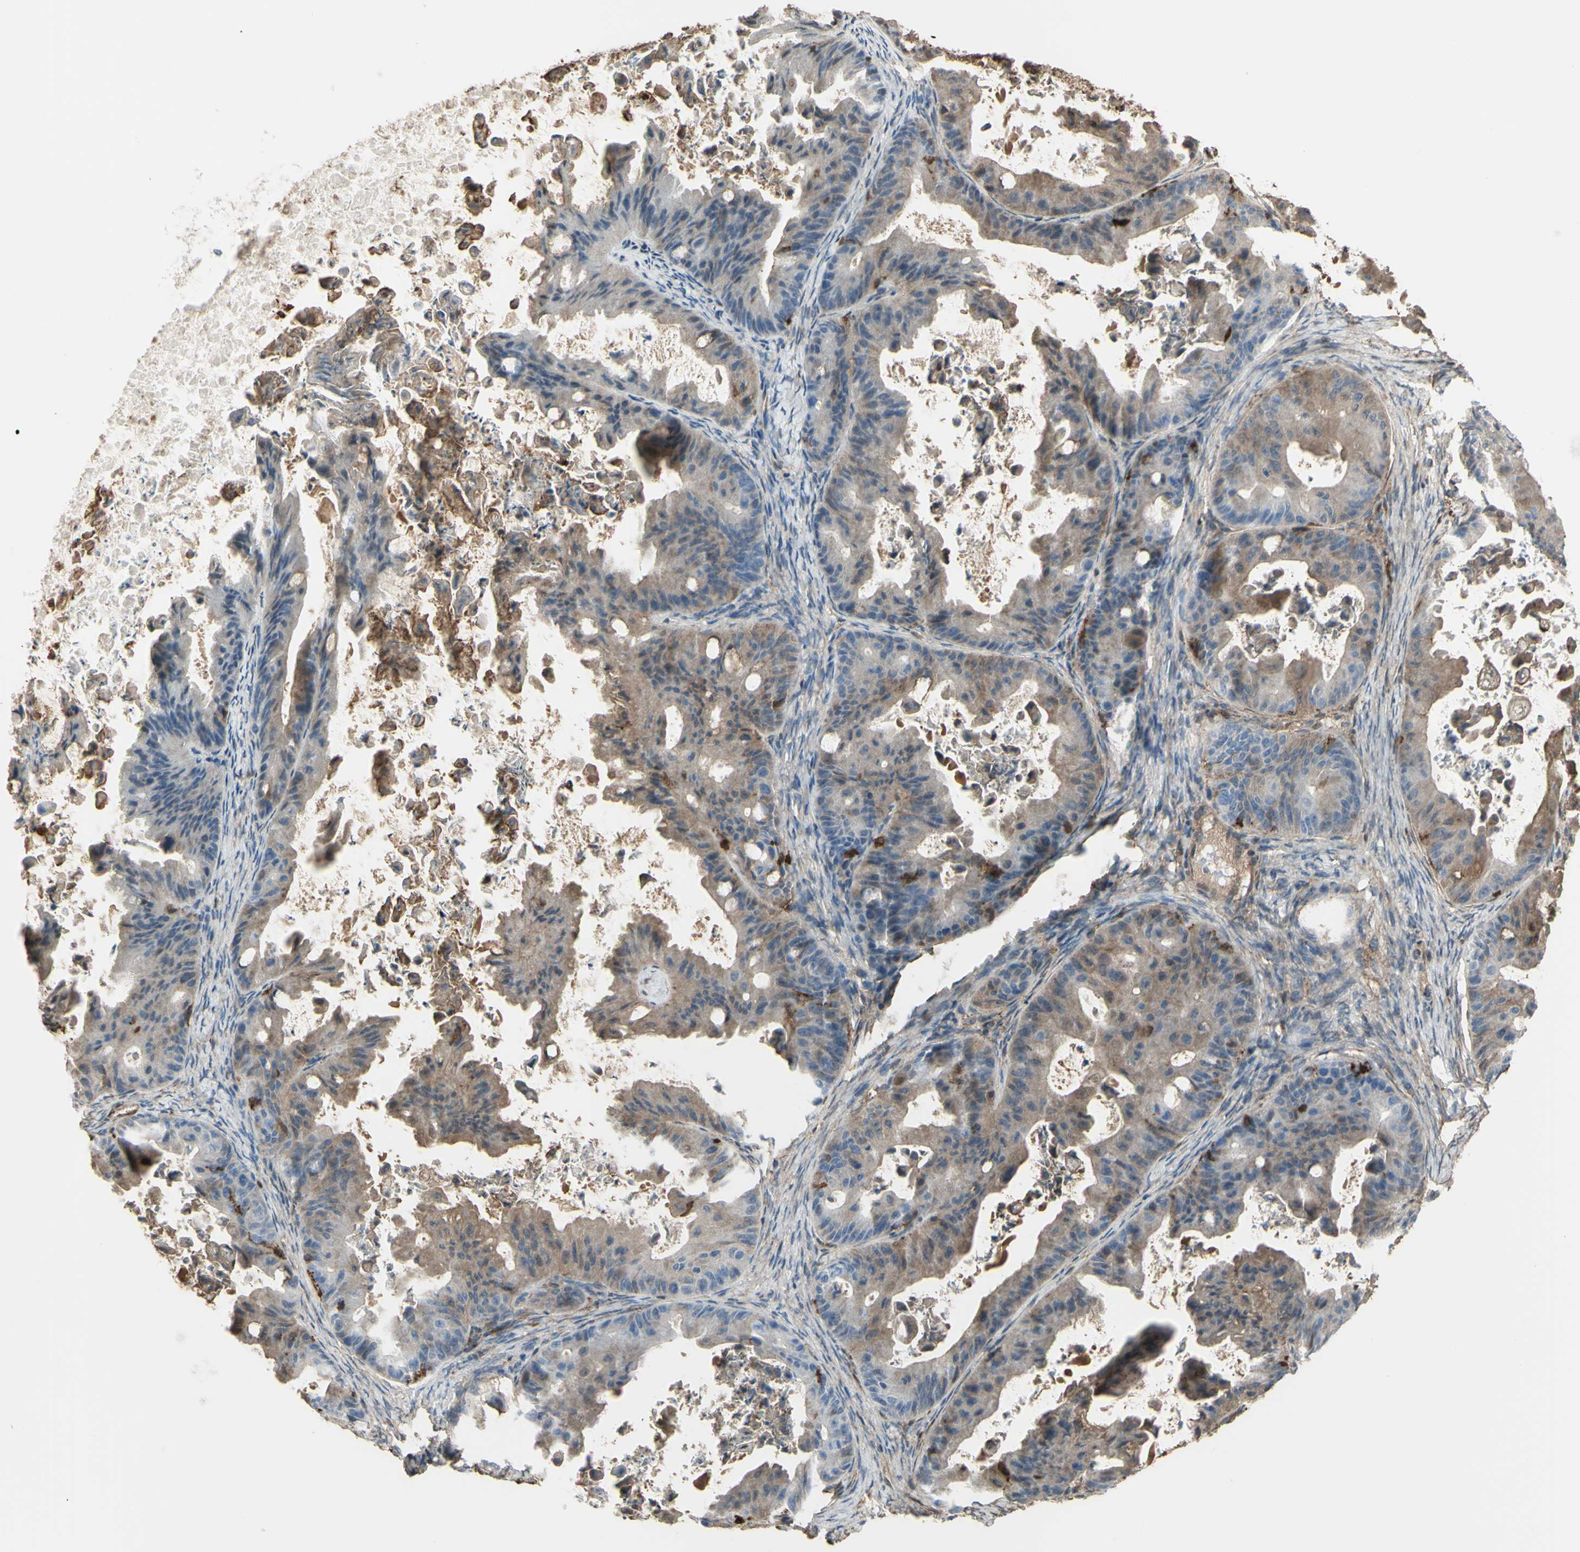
{"staining": {"intensity": "moderate", "quantity": ">75%", "location": "cytoplasmic/membranous"}, "tissue": "ovarian cancer", "cell_type": "Tumor cells", "image_type": "cancer", "snomed": [{"axis": "morphology", "description": "Cystadenocarcinoma, mucinous, NOS"}, {"axis": "topography", "description": "Ovary"}], "caption": "An immunohistochemistry histopathology image of neoplastic tissue is shown. Protein staining in brown shows moderate cytoplasmic/membranous positivity in ovarian cancer (mucinous cystadenocarcinoma) within tumor cells.", "gene": "GSN", "patient": {"sex": "female", "age": 37}}